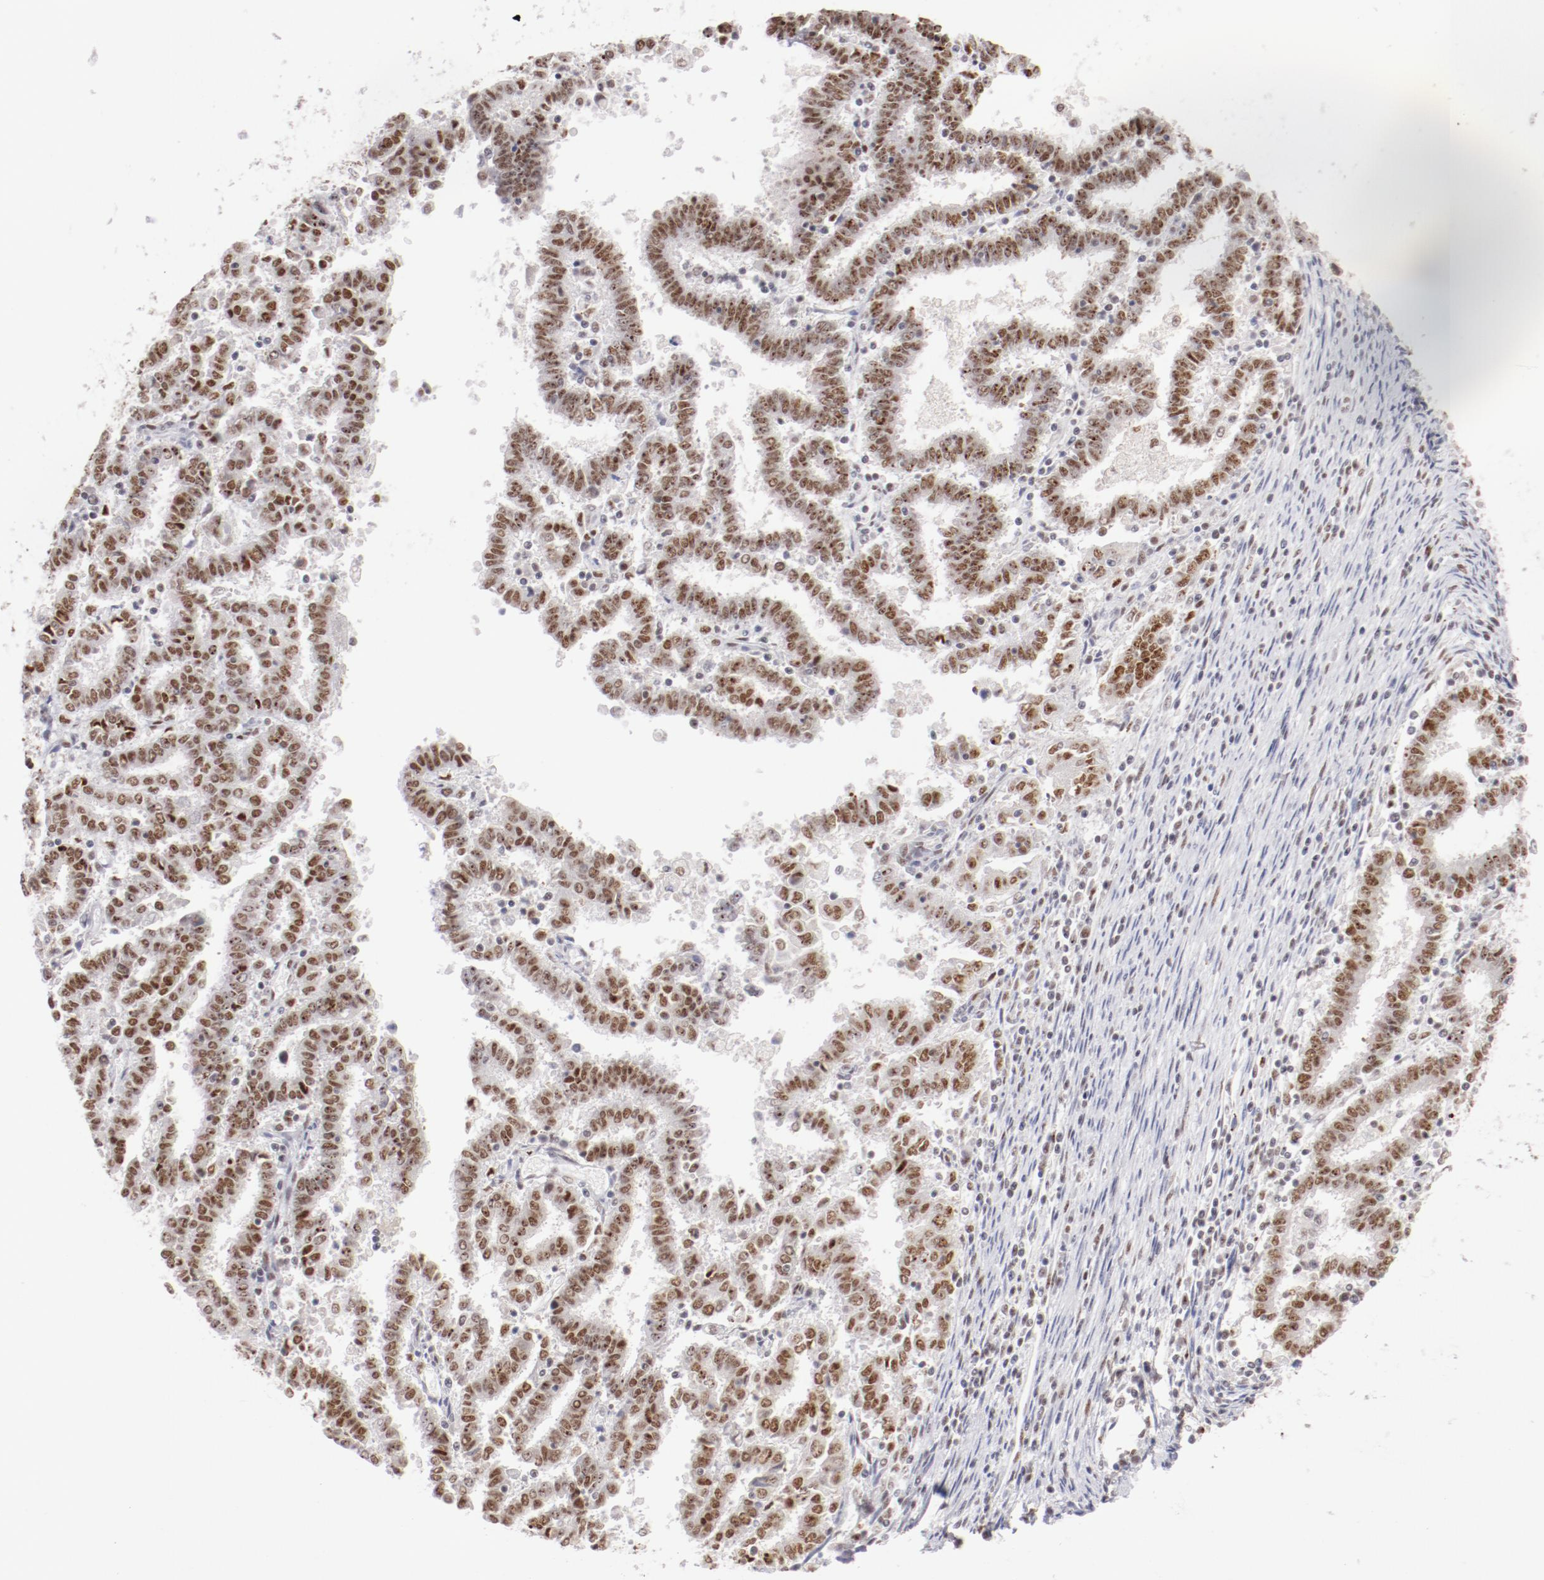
{"staining": {"intensity": "moderate", "quantity": ">75%", "location": "nuclear"}, "tissue": "endometrial cancer", "cell_type": "Tumor cells", "image_type": "cancer", "snomed": [{"axis": "morphology", "description": "Adenocarcinoma, NOS"}, {"axis": "topography", "description": "Uterus"}], "caption": "About >75% of tumor cells in adenocarcinoma (endometrial) demonstrate moderate nuclear protein expression as visualized by brown immunohistochemical staining.", "gene": "TFAP4", "patient": {"sex": "female", "age": 83}}